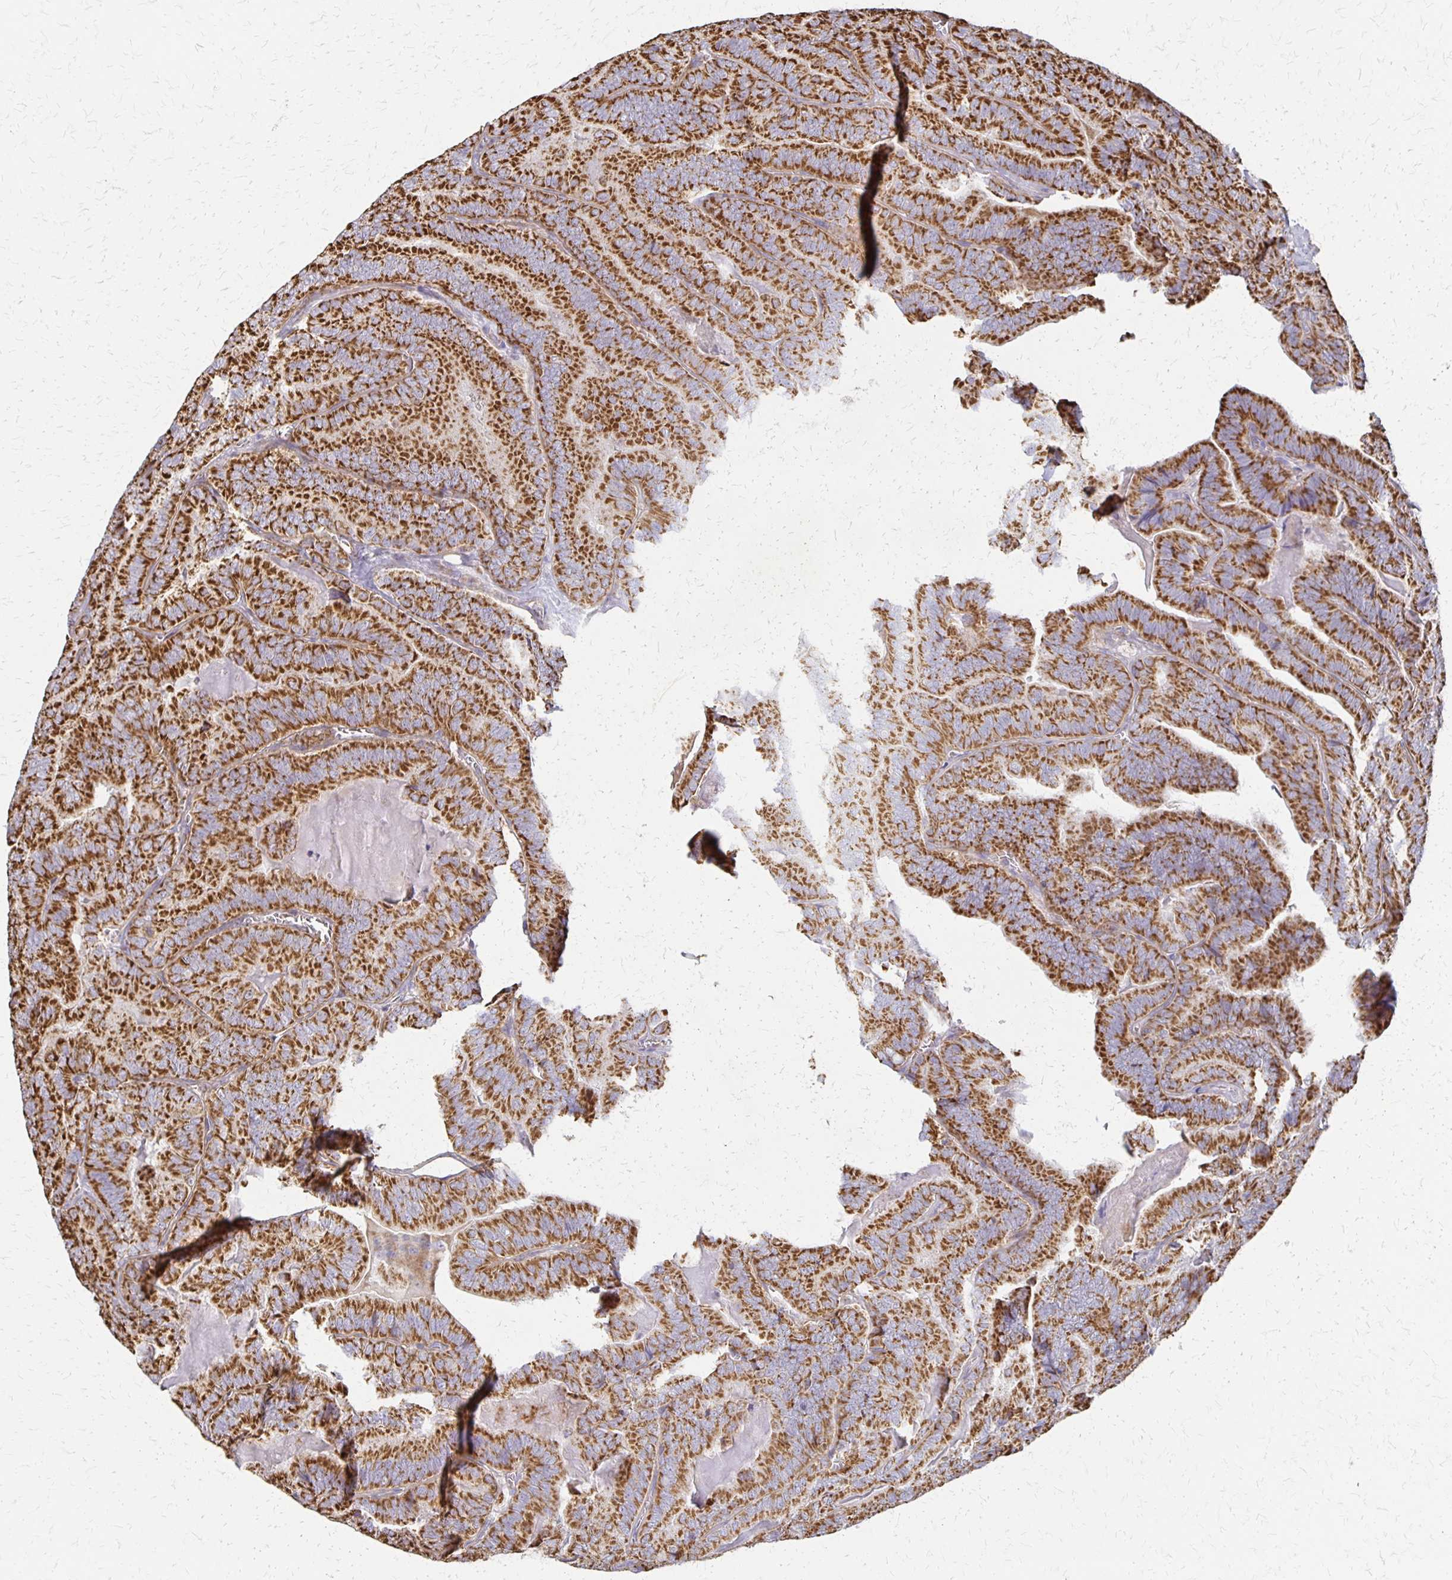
{"staining": {"intensity": "strong", "quantity": ">75%", "location": "cytoplasmic/membranous"}, "tissue": "thyroid cancer", "cell_type": "Tumor cells", "image_type": "cancer", "snomed": [{"axis": "morphology", "description": "Papillary adenocarcinoma, NOS"}, {"axis": "topography", "description": "Thyroid gland"}], "caption": "Tumor cells demonstrate high levels of strong cytoplasmic/membranous positivity in about >75% of cells in thyroid cancer (papillary adenocarcinoma). (DAB = brown stain, brightfield microscopy at high magnification).", "gene": "EIF4EBP2", "patient": {"sex": "female", "age": 75}}